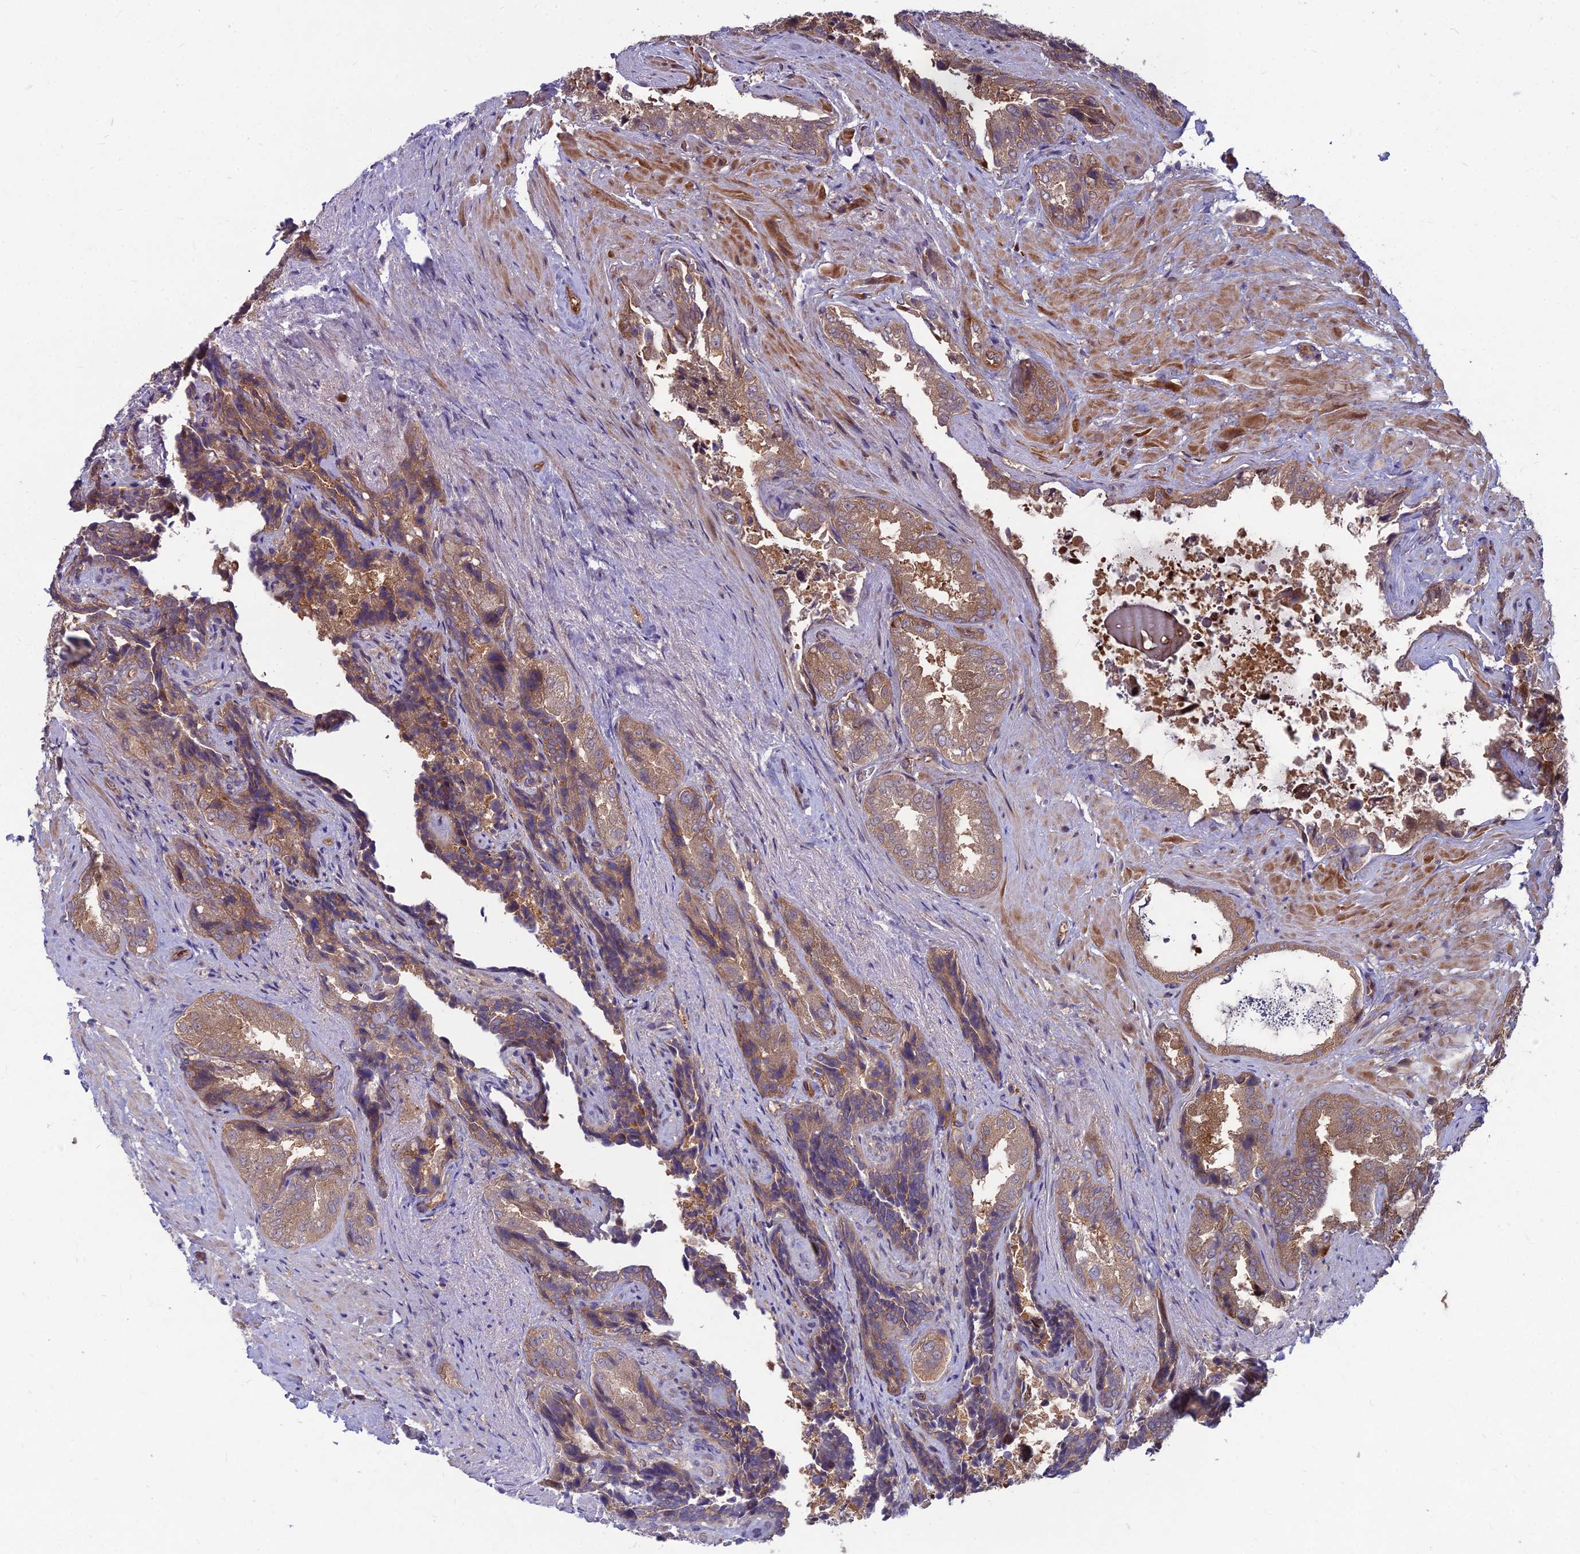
{"staining": {"intensity": "moderate", "quantity": ">75%", "location": "cytoplasmic/membranous"}, "tissue": "seminal vesicle", "cell_type": "Glandular cells", "image_type": "normal", "snomed": [{"axis": "morphology", "description": "Normal tissue, NOS"}, {"axis": "topography", "description": "Seminal veicle"}, {"axis": "topography", "description": "Peripheral nerve tissue"}], "caption": "This histopathology image reveals unremarkable seminal vesicle stained with immunohistochemistry (IHC) to label a protein in brown. The cytoplasmic/membranous of glandular cells show moderate positivity for the protein. Nuclei are counter-stained blue.", "gene": "MFSD8", "patient": {"sex": "male", "age": 63}}